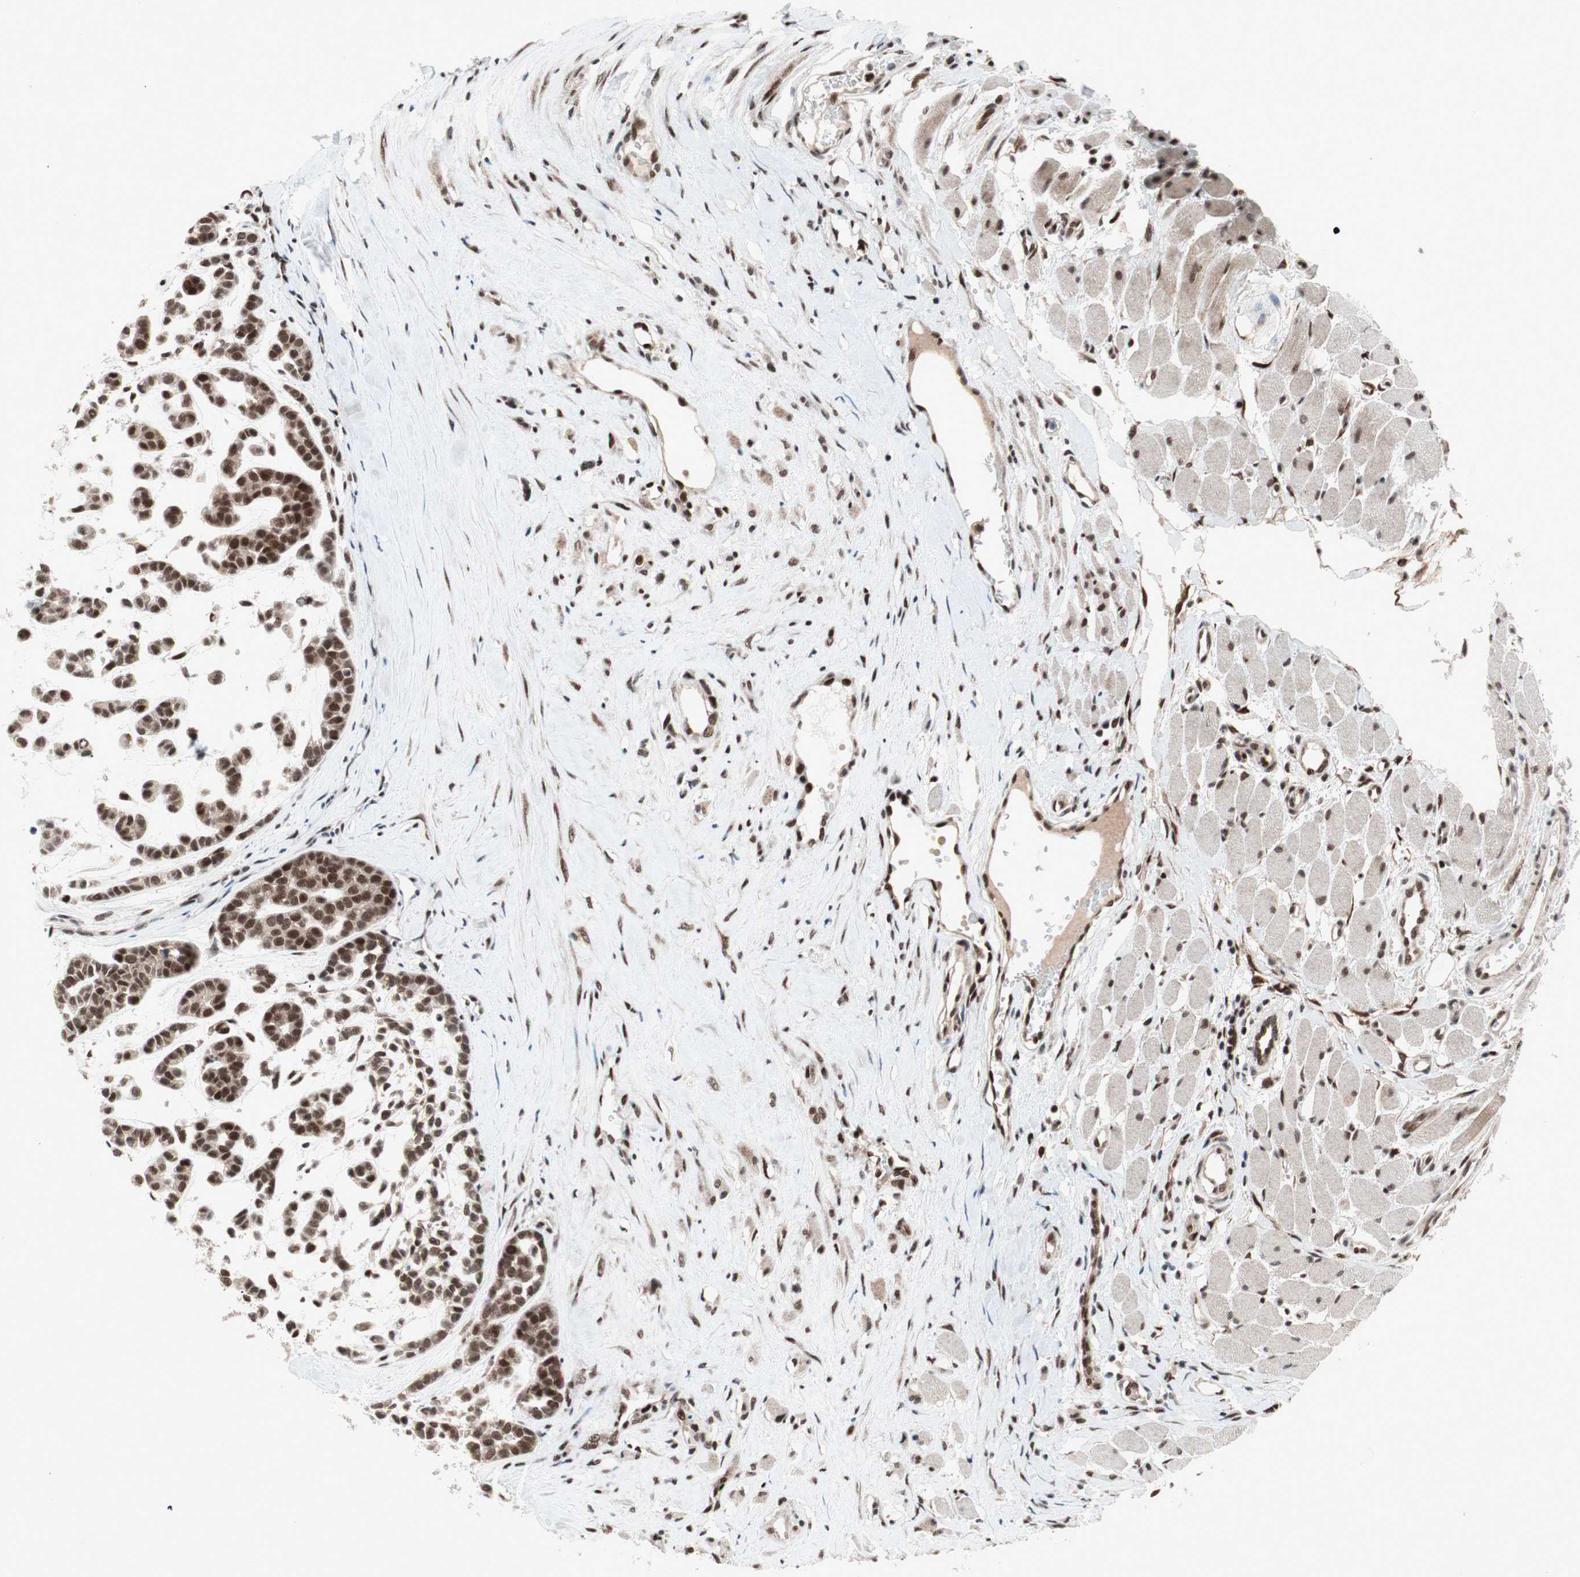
{"staining": {"intensity": "strong", "quantity": ">75%", "location": "nuclear"}, "tissue": "head and neck cancer", "cell_type": "Tumor cells", "image_type": "cancer", "snomed": [{"axis": "morphology", "description": "Adenocarcinoma, NOS"}, {"axis": "morphology", "description": "Adenoma, NOS"}, {"axis": "topography", "description": "Head-Neck"}], "caption": "A histopathology image showing strong nuclear expression in about >75% of tumor cells in head and neck cancer, as visualized by brown immunohistochemical staining.", "gene": "TCF12", "patient": {"sex": "female", "age": 55}}